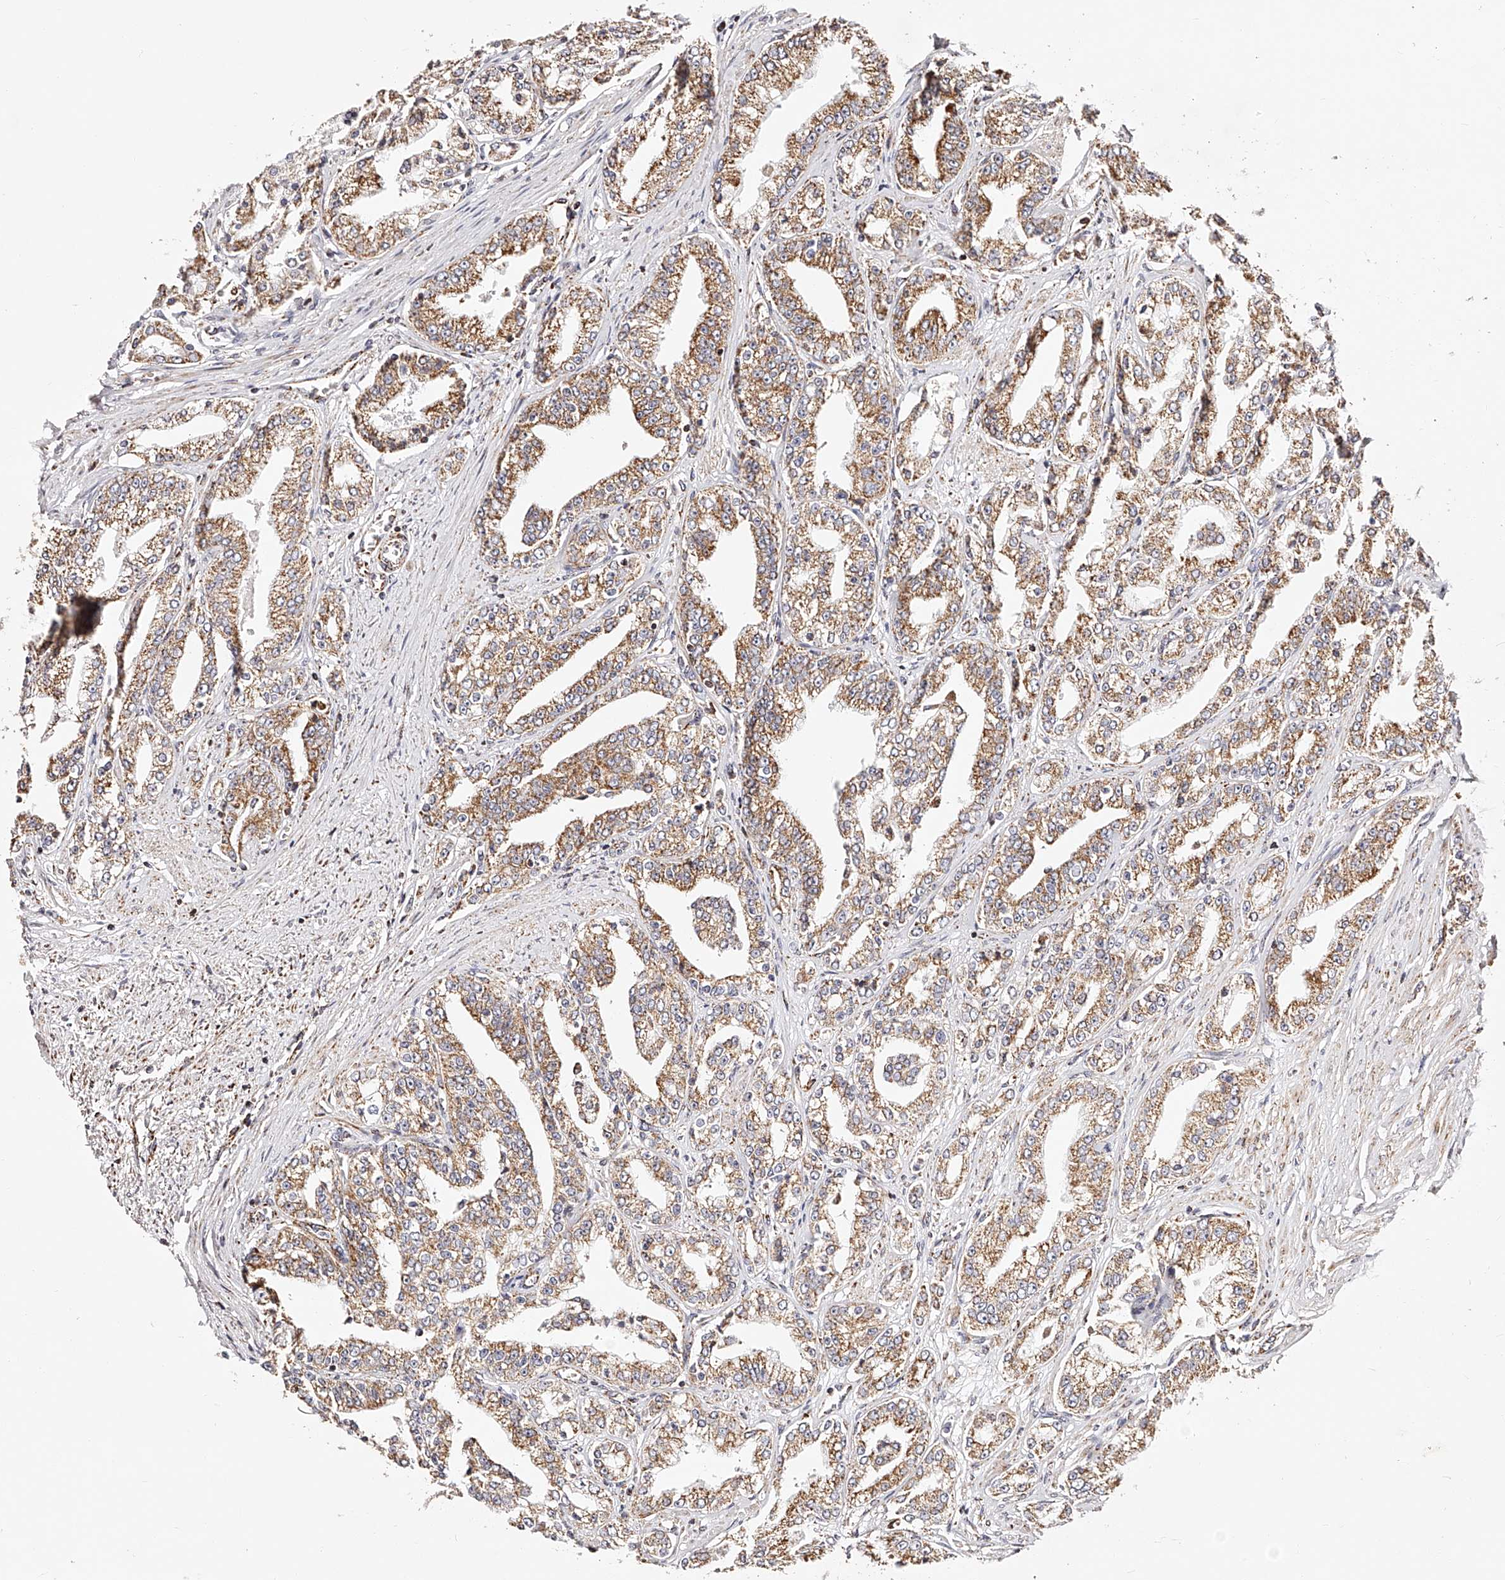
{"staining": {"intensity": "moderate", "quantity": ">75%", "location": "cytoplasmic/membranous"}, "tissue": "prostate cancer", "cell_type": "Tumor cells", "image_type": "cancer", "snomed": [{"axis": "morphology", "description": "Adenocarcinoma, High grade"}, {"axis": "topography", "description": "Prostate"}], "caption": "Prostate cancer stained with a brown dye reveals moderate cytoplasmic/membranous positive staining in about >75% of tumor cells.", "gene": "NDUFV3", "patient": {"sex": "male", "age": 71}}